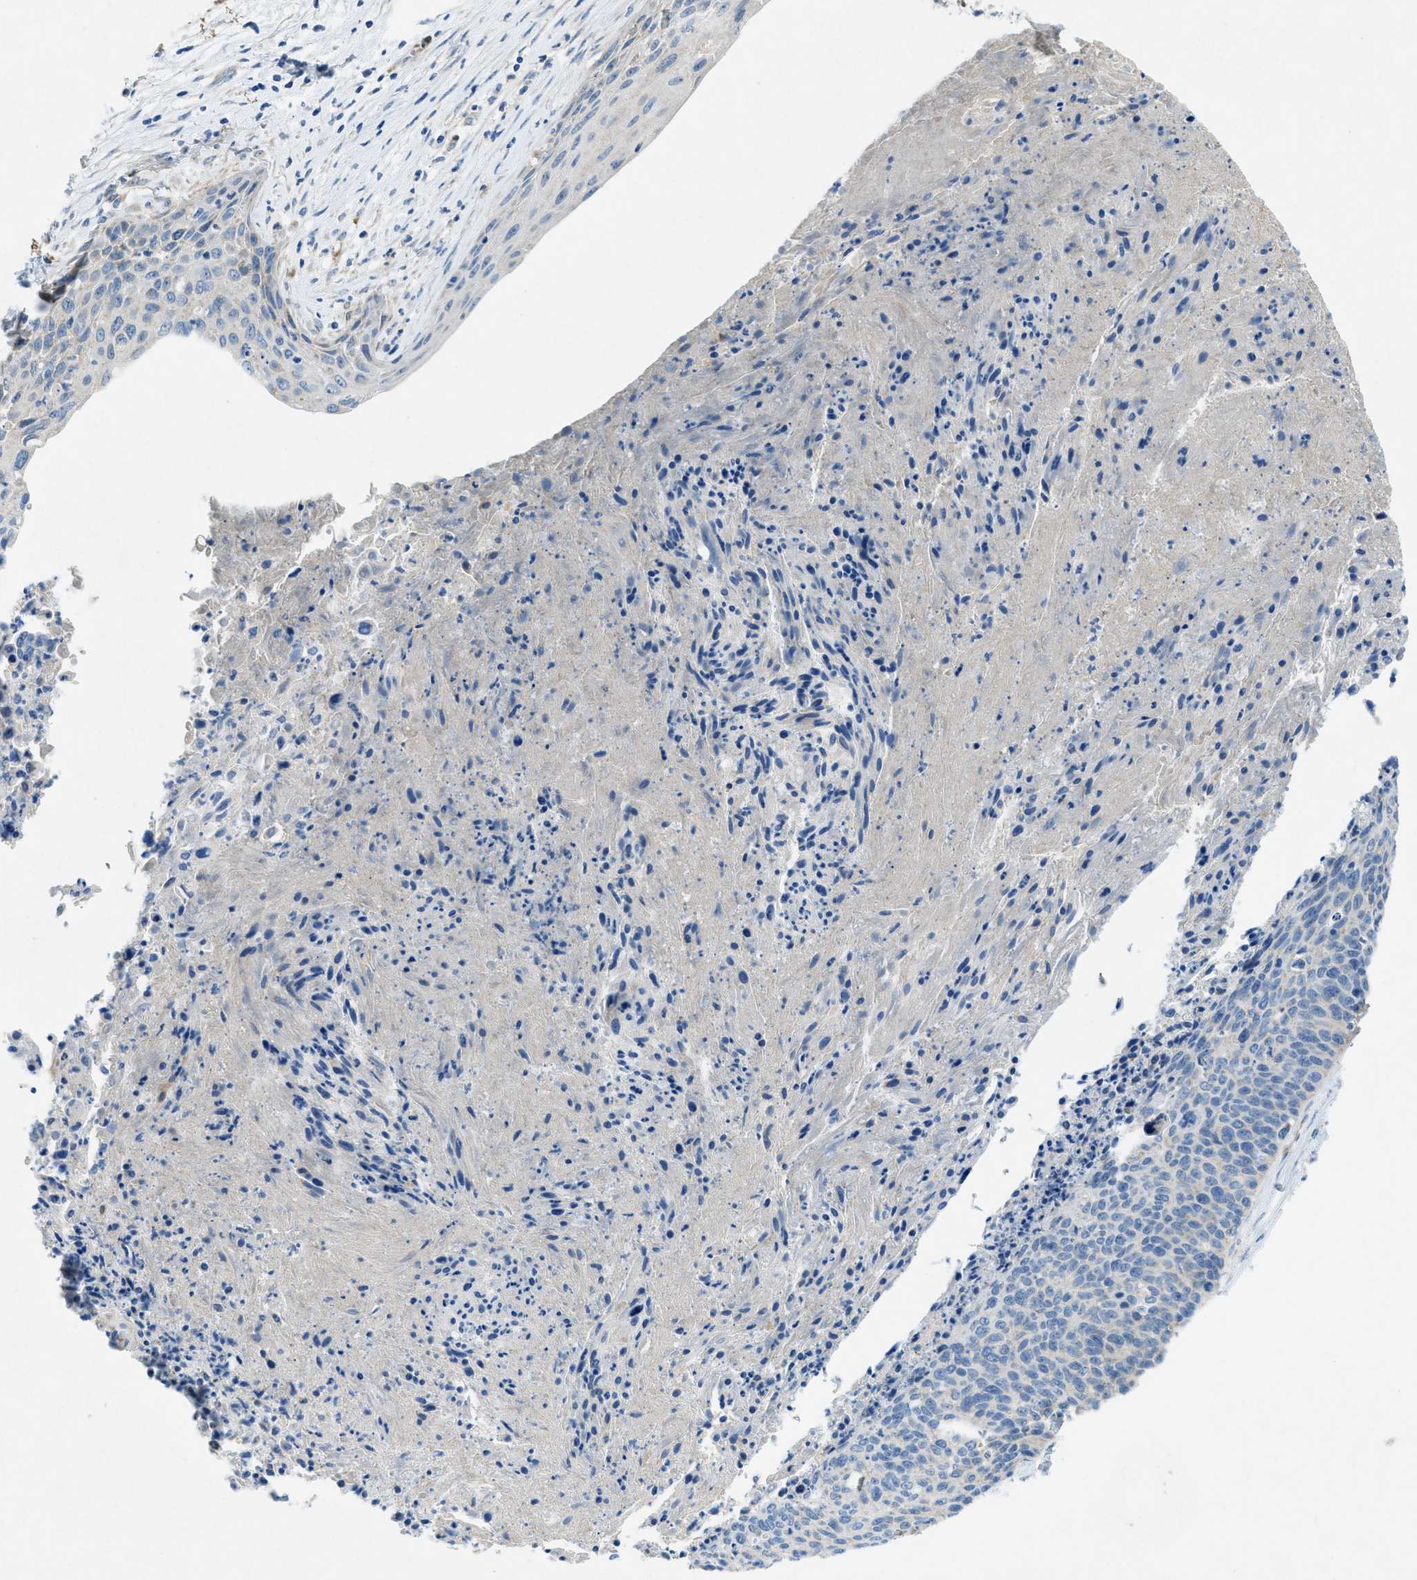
{"staining": {"intensity": "negative", "quantity": "none", "location": "none"}, "tissue": "cervical cancer", "cell_type": "Tumor cells", "image_type": "cancer", "snomed": [{"axis": "morphology", "description": "Squamous cell carcinoma, NOS"}, {"axis": "topography", "description": "Cervix"}], "caption": "High magnification brightfield microscopy of cervical squamous cell carcinoma stained with DAB (brown) and counterstained with hematoxylin (blue): tumor cells show no significant positivity.", "gene": "CYGB", "patient": {"sex": "female", "age": 55}}